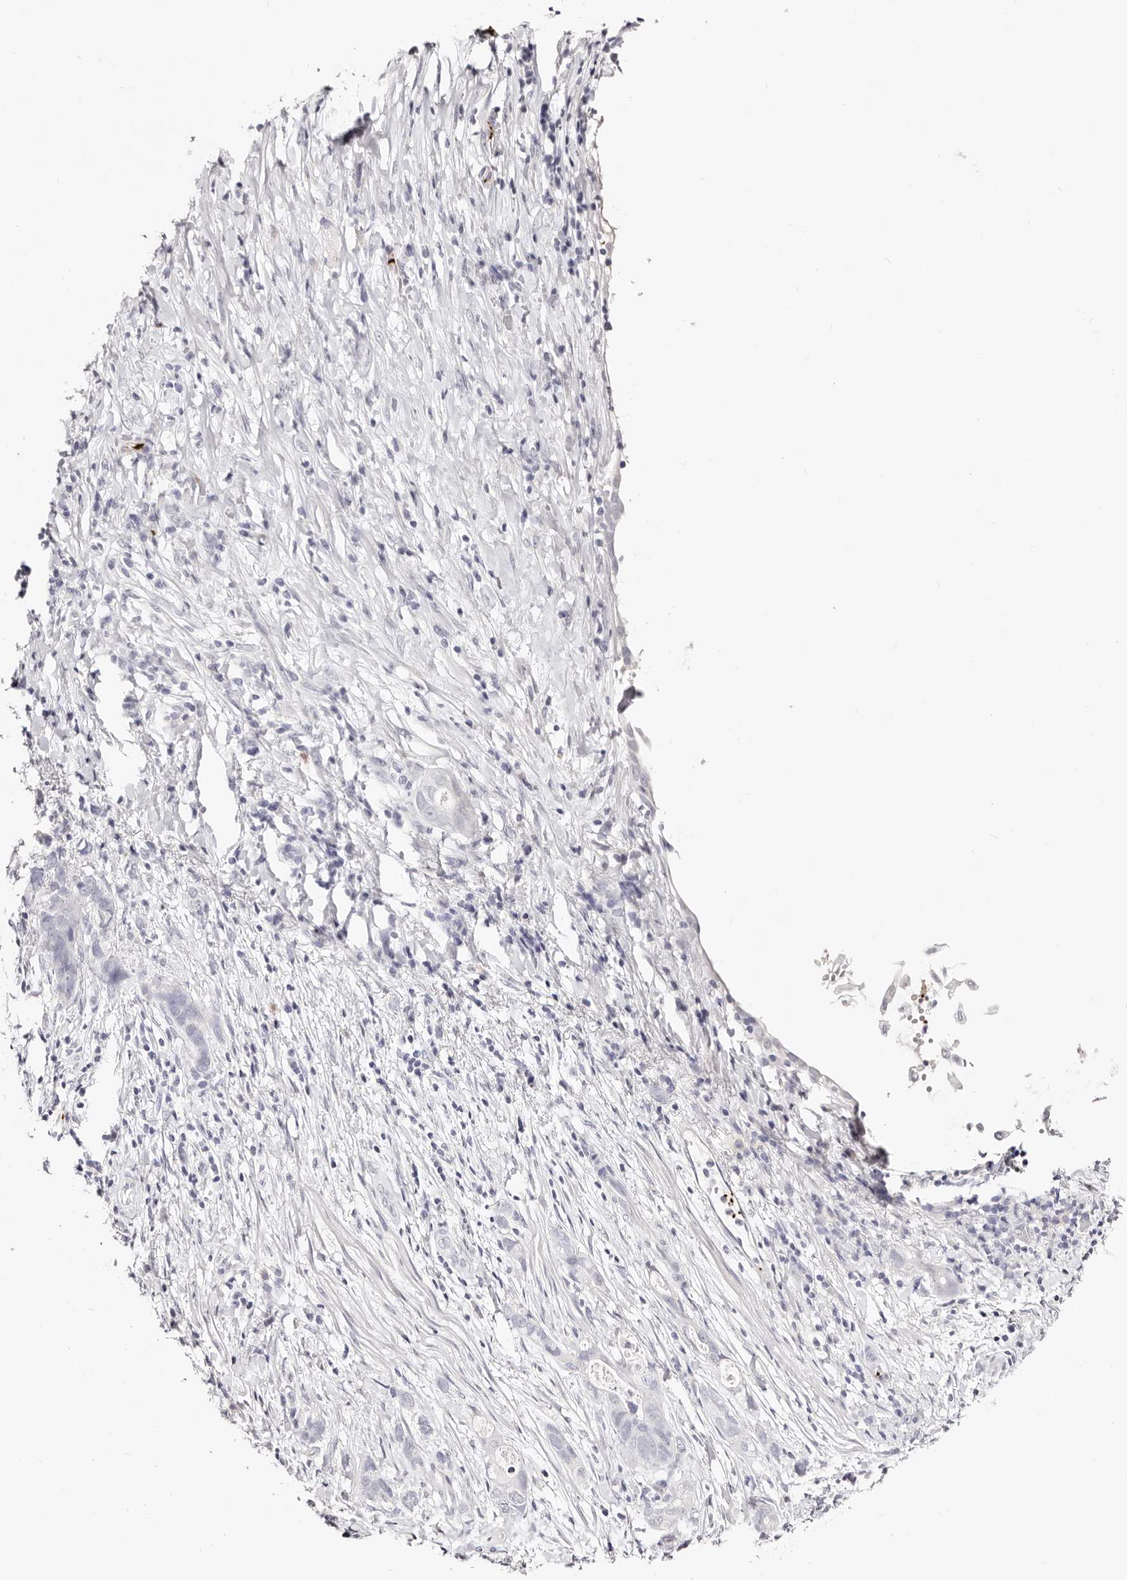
{"staining": {"intensity": "negative", "quantity": "none", "location": "none"}, "tissue": "stomach cancer", "cell_type": "Tumor cells", "image_type": "cancer", "snomed": [{"axis": "morphology", "description": "Normal tissue, NOS"}, {"axis": "morphology", "description": "Adenocarcinoma, NOS"}, {"axis": "topography", "description": "Stomach"}], "caption": "Protein analysis of stomach cancer (adenocarcinoma) exhibits no significant positivity in tumor cells.", "gene": "PF4", "patient": {"sex": "female", "age": 89}}